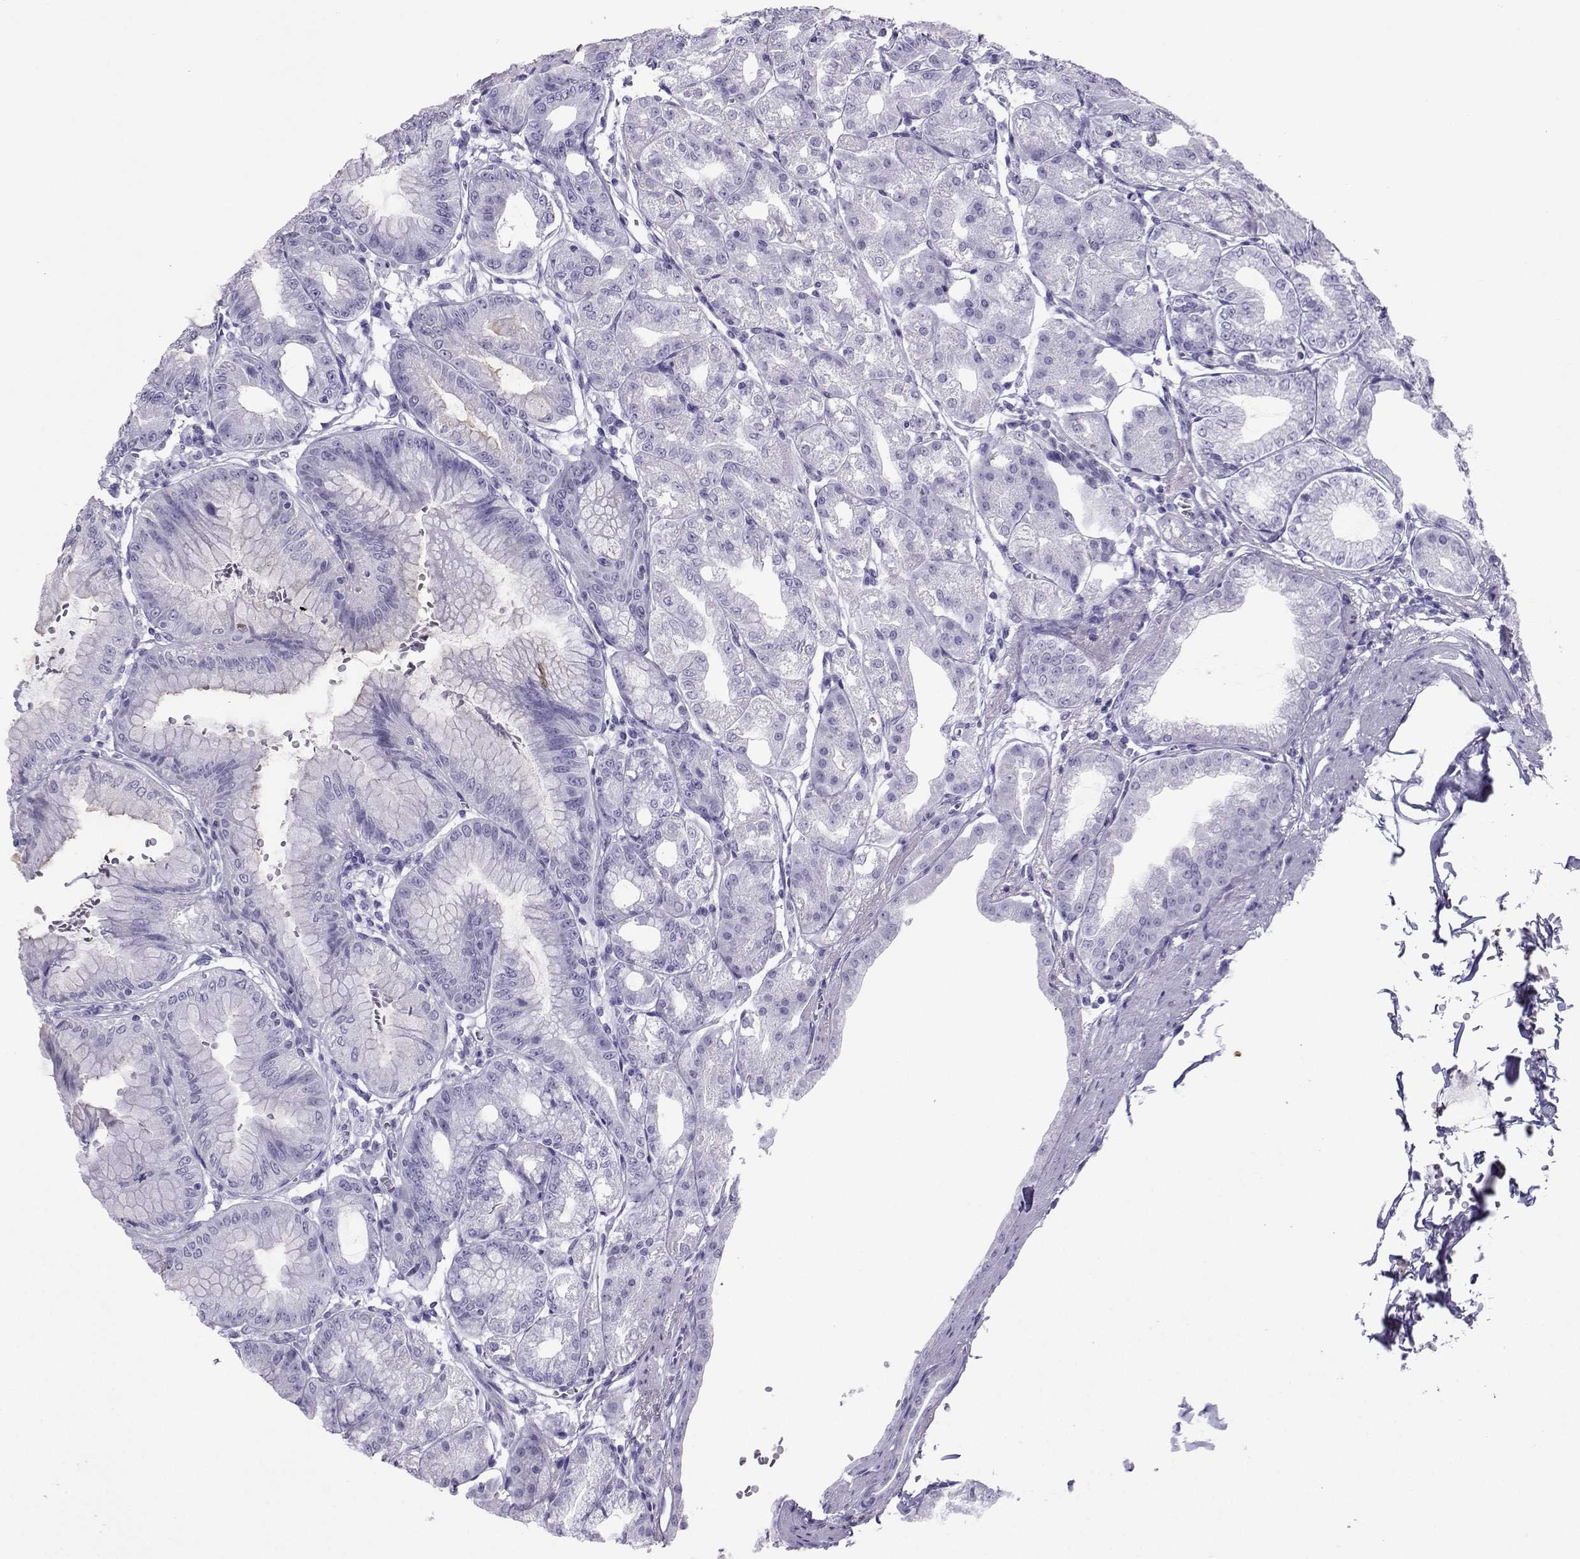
{"staining": {"intensity": "negative", "quantity": "none", "location": "none"}, "tissue": "stomach", "cell_type": "Glandular cells", "image_type": "normal", "snomed": [{"axis": "morphology", "description": "Normal tissue, NOS"}, {"axis": "topography", "description": "Stomach"}], "caption": "The IHC histopathology image has no significant staining in glandular cells of stomach. Nuclei are stained in blue.", "gene": "LORICRIN", "patient": {"sex": "male", "age": 71}}